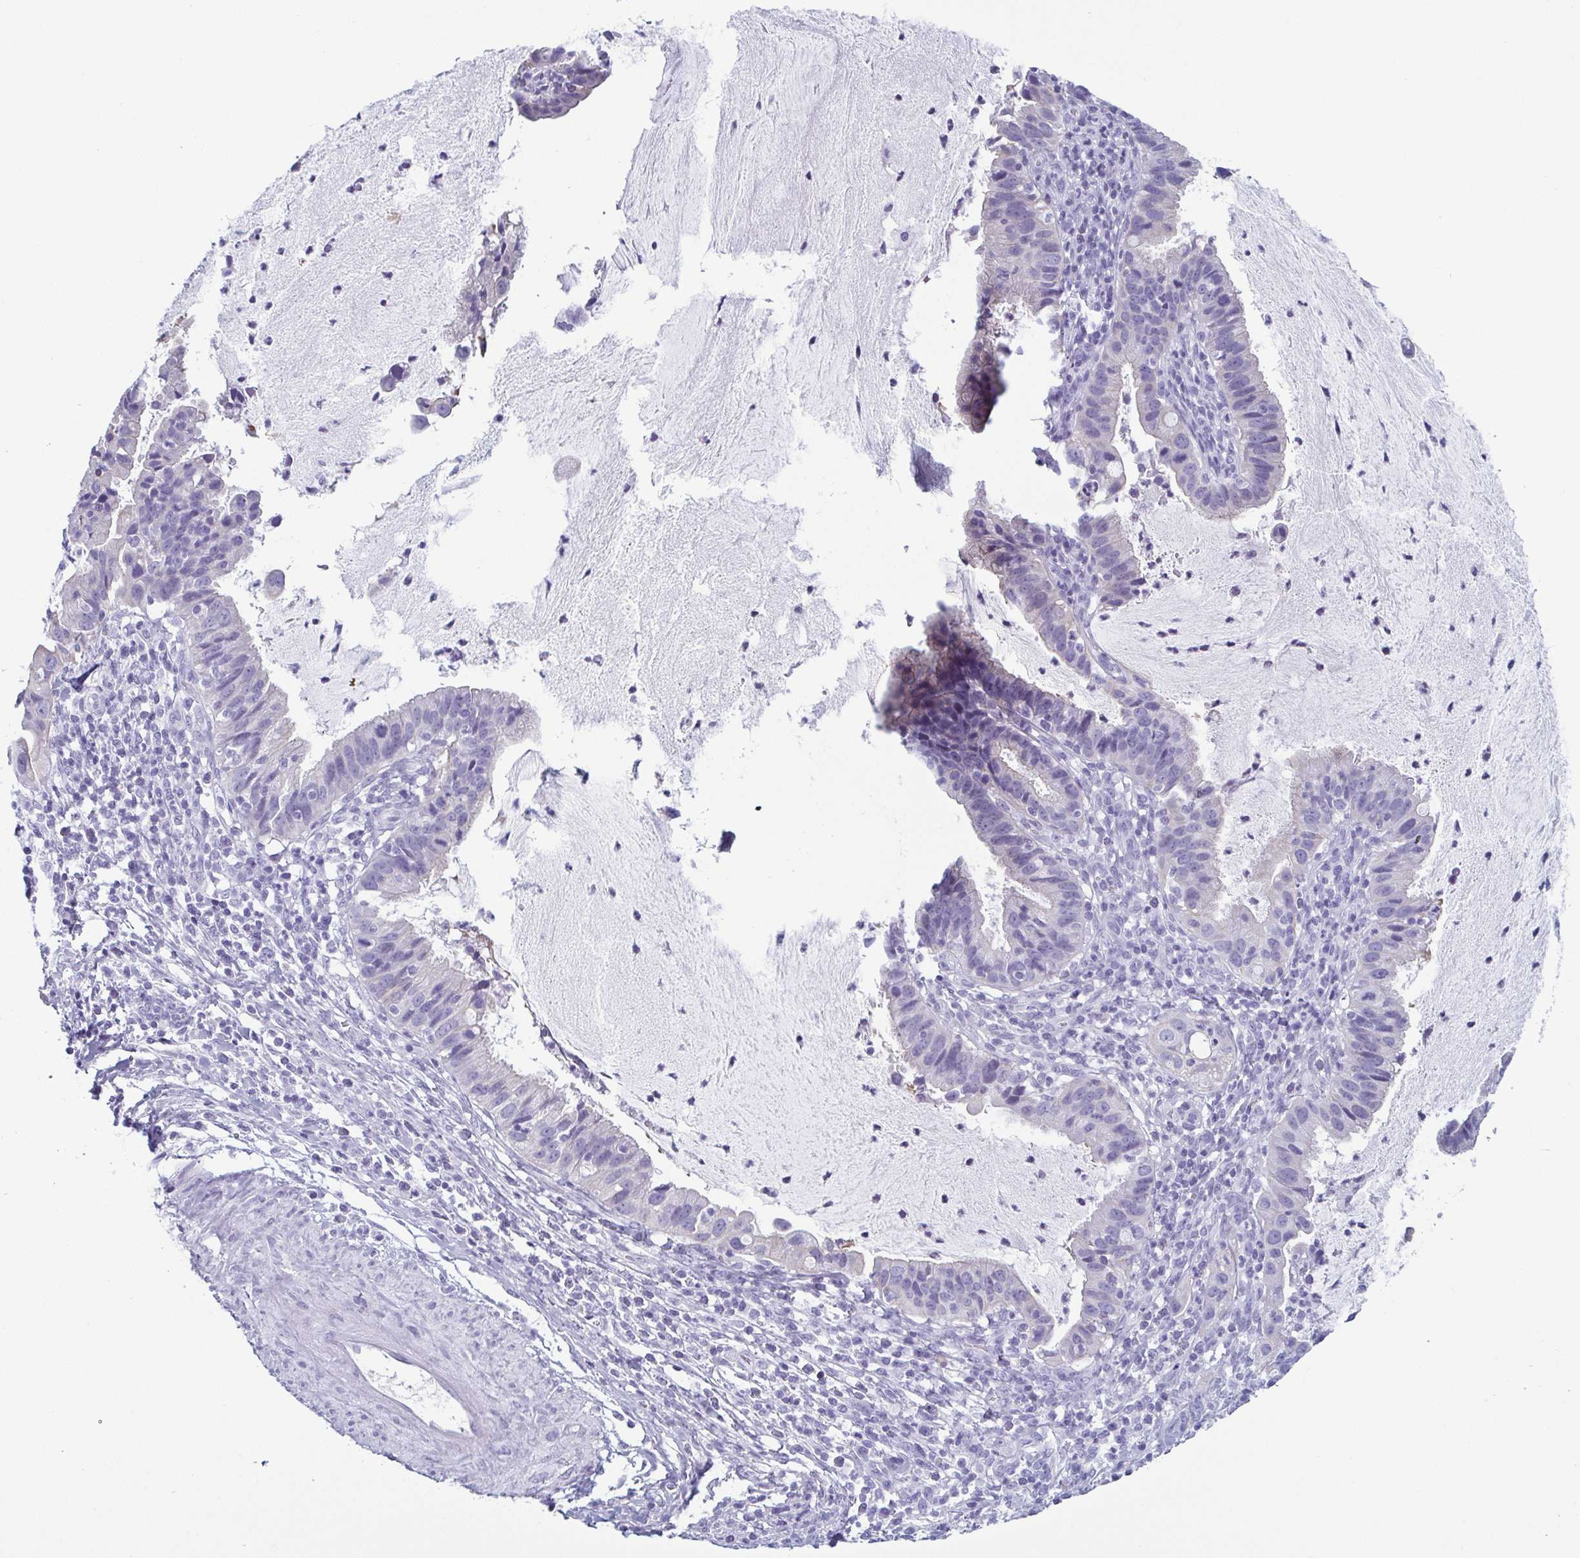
{"staining": {"intensity": "negative", "quantity": "none", "location": "none"}, "tissue": "cervical cancer", "cell_type": "Tumor cells", "image_type": "cancer", "snomed": [{"axis": "morphology", "description": "Adenocarcinoma, NOS"}, {"axis": "topography", "description": "Cervix"}], "caption": "The immunohistochemistry micrograph has no significant positivity in tumor cells of cervical adenocarcinoma tissue.", "gene": "KRT10", "patient": {"sex": "female", "age": 34}}